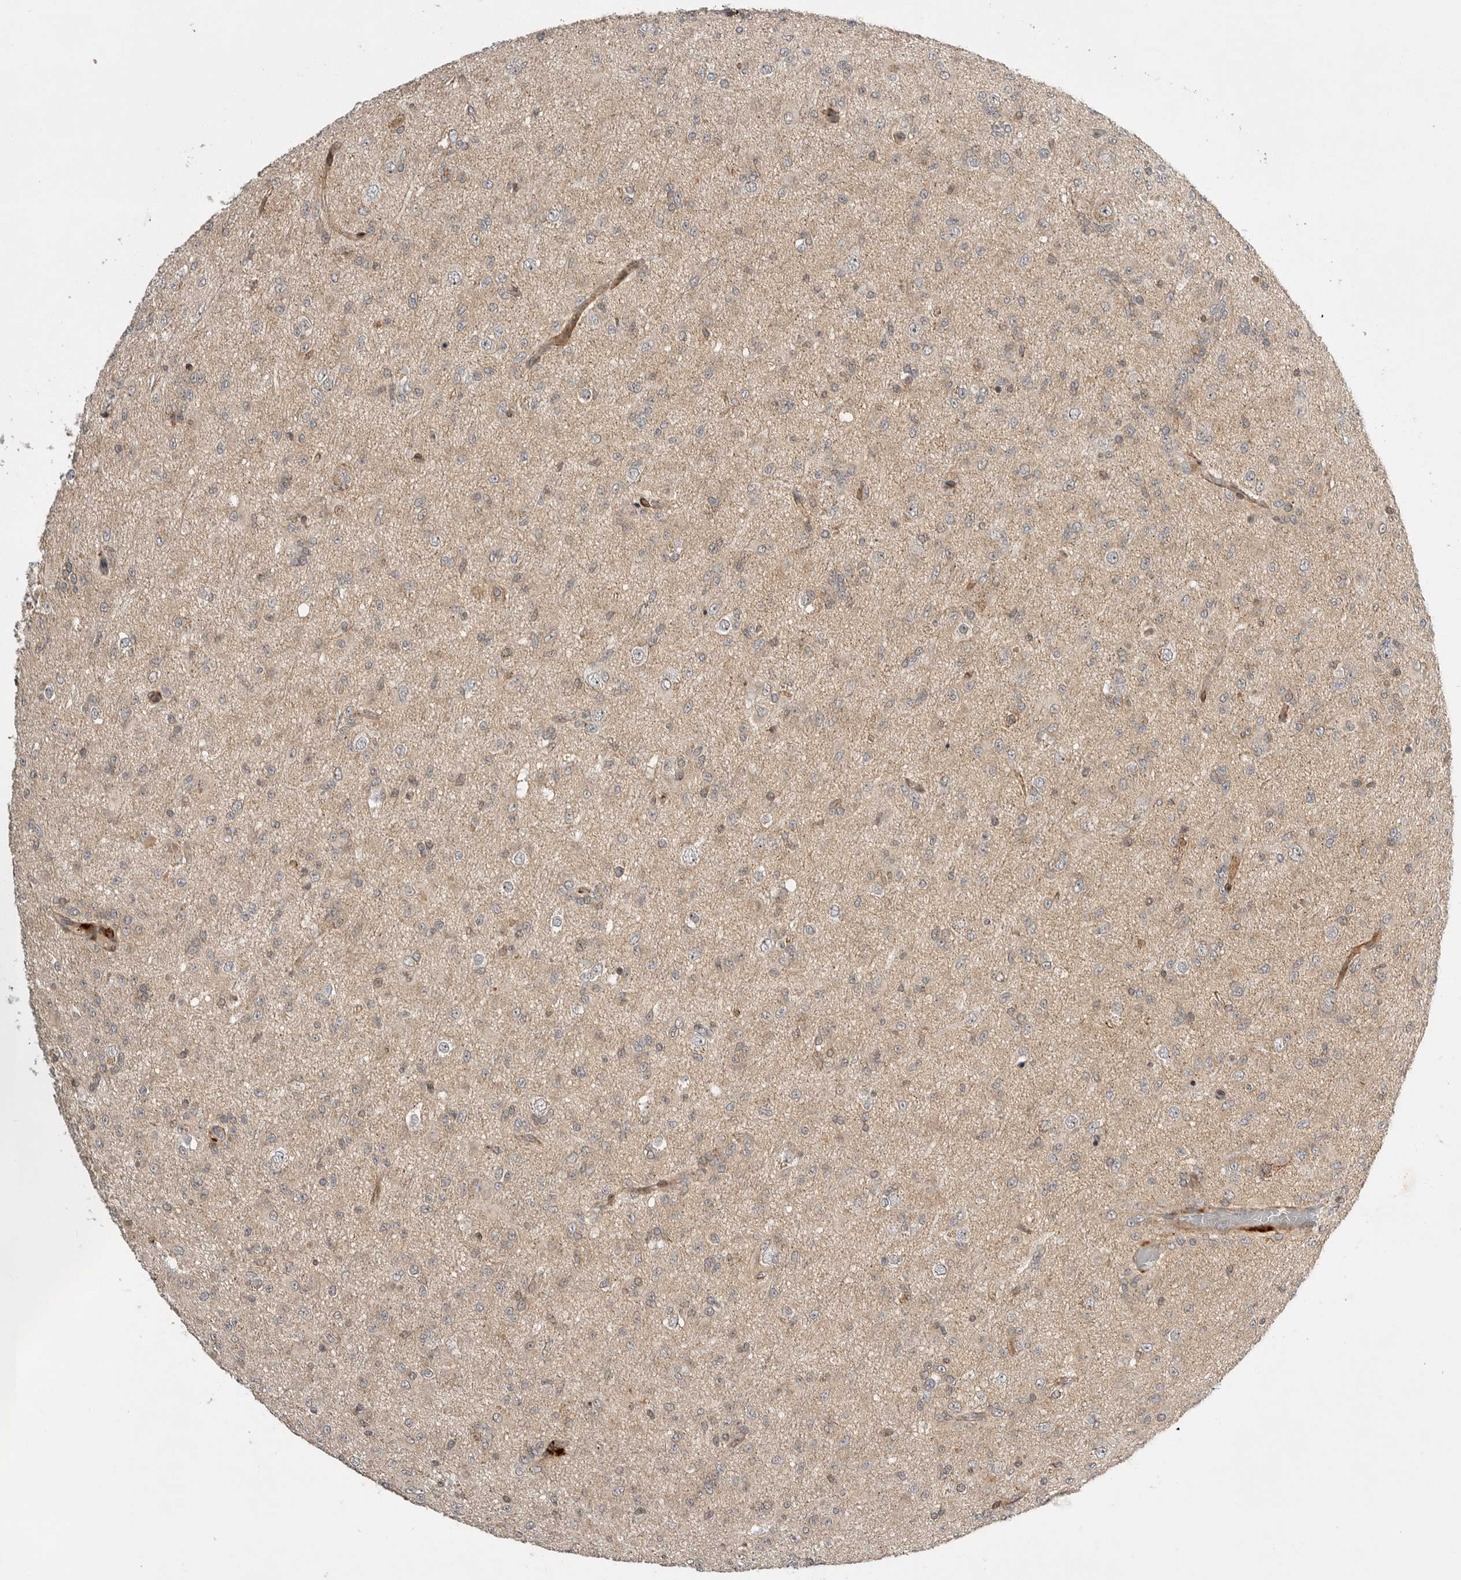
{"staining": {"intensity": "weak", "quantity": "<25%", "location": "cytoplasmic/membranous"}, "tissue": "glioma", "cell_type": "Tumor cells", "image_type": "cancer", "snomed": [{"axis": "morphology", "description": "Glioma, malignant, Low grade"}, {"axis": "topography", "description": "Brain"}], "caption": "The micrograph reveals no significant positivity in tumor cells of glioma.", "gene": "CSNK1G3", "patient": {"sex": "male", "age": 65}}